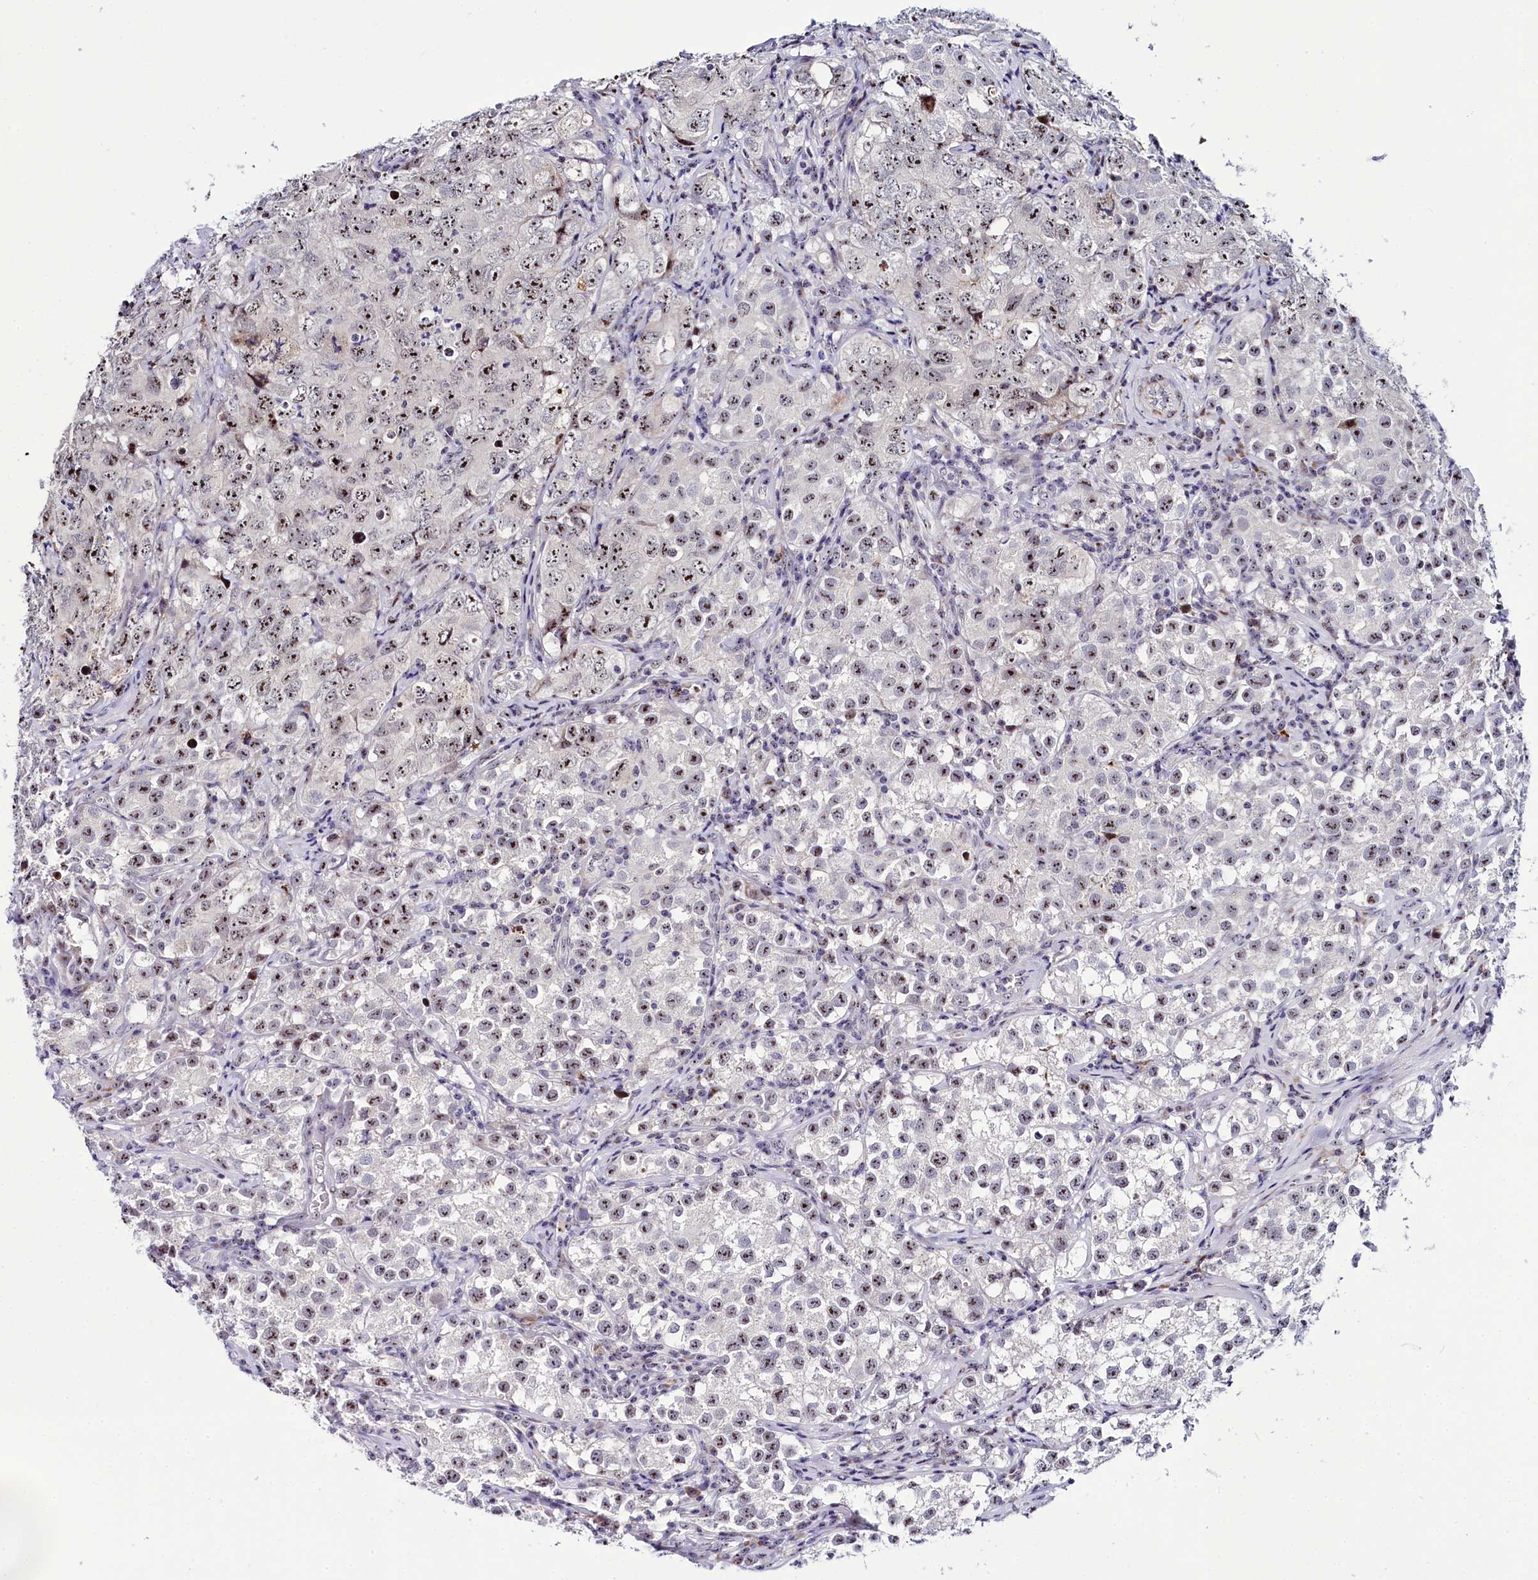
{"staining": {"intensity": "moderate", "quantity": ">75%", "location": "nuclear"}, "tissue": "testis cancer", "cell_type": "Tumor cells", "image_type": "cancer", "snomed": [{"axis": "morphology", "description": "Seminoma, NOS"}, {"axis": "morphology", "description": "Carcinoma, Embryonal, NOS"}, {"axis": "topography", "description": "Testis"}], "caption": "The image shows staining of testis cancer, revealing moderate nuclear protein positivity (brown color) within tumor cells.", "gene": "TCOF1", "patient": {"sex": "male", "age": 43}}